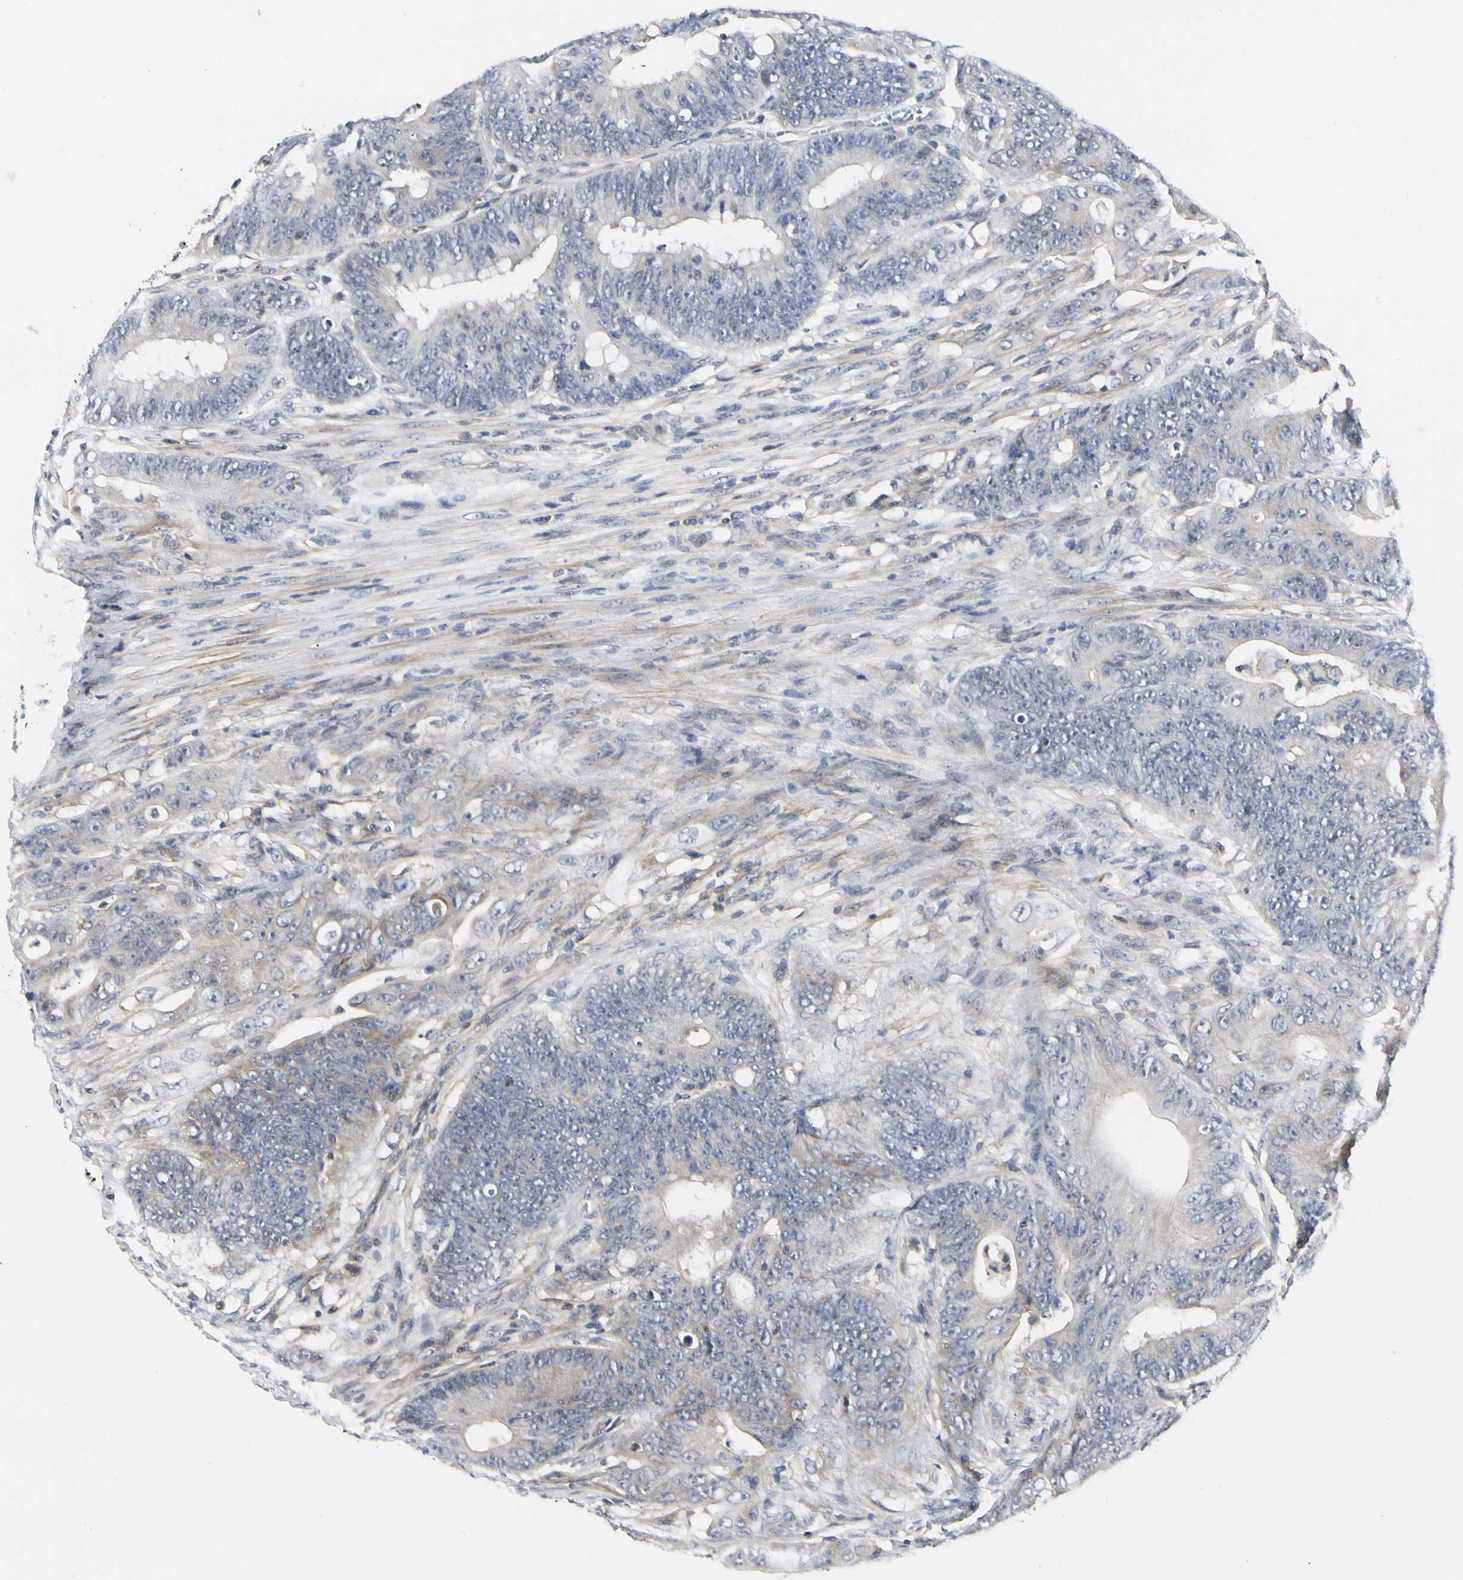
{"staining": {"intensity": "weak", "quantity": ">75%", "location": "cytoplasmic/membranous"}, "tissue": "colorectal cancer", "cell_type": "Tumor cells", "image_type": "cancer", "snomed": [{"axis": "morphology", "description": "Adenocarcinoma, NOS"}, {"axis": "topography", "description": "Colon"}], "caption": "Human adenocarcinoma (colorectal) stained for a protein (brown) demonstrates weak cytoplasmic/membranous positive expression in approximately >75% of tumor cells.", "gene": "SHANK2", "patient": {"sex": "male", "age": 45}}